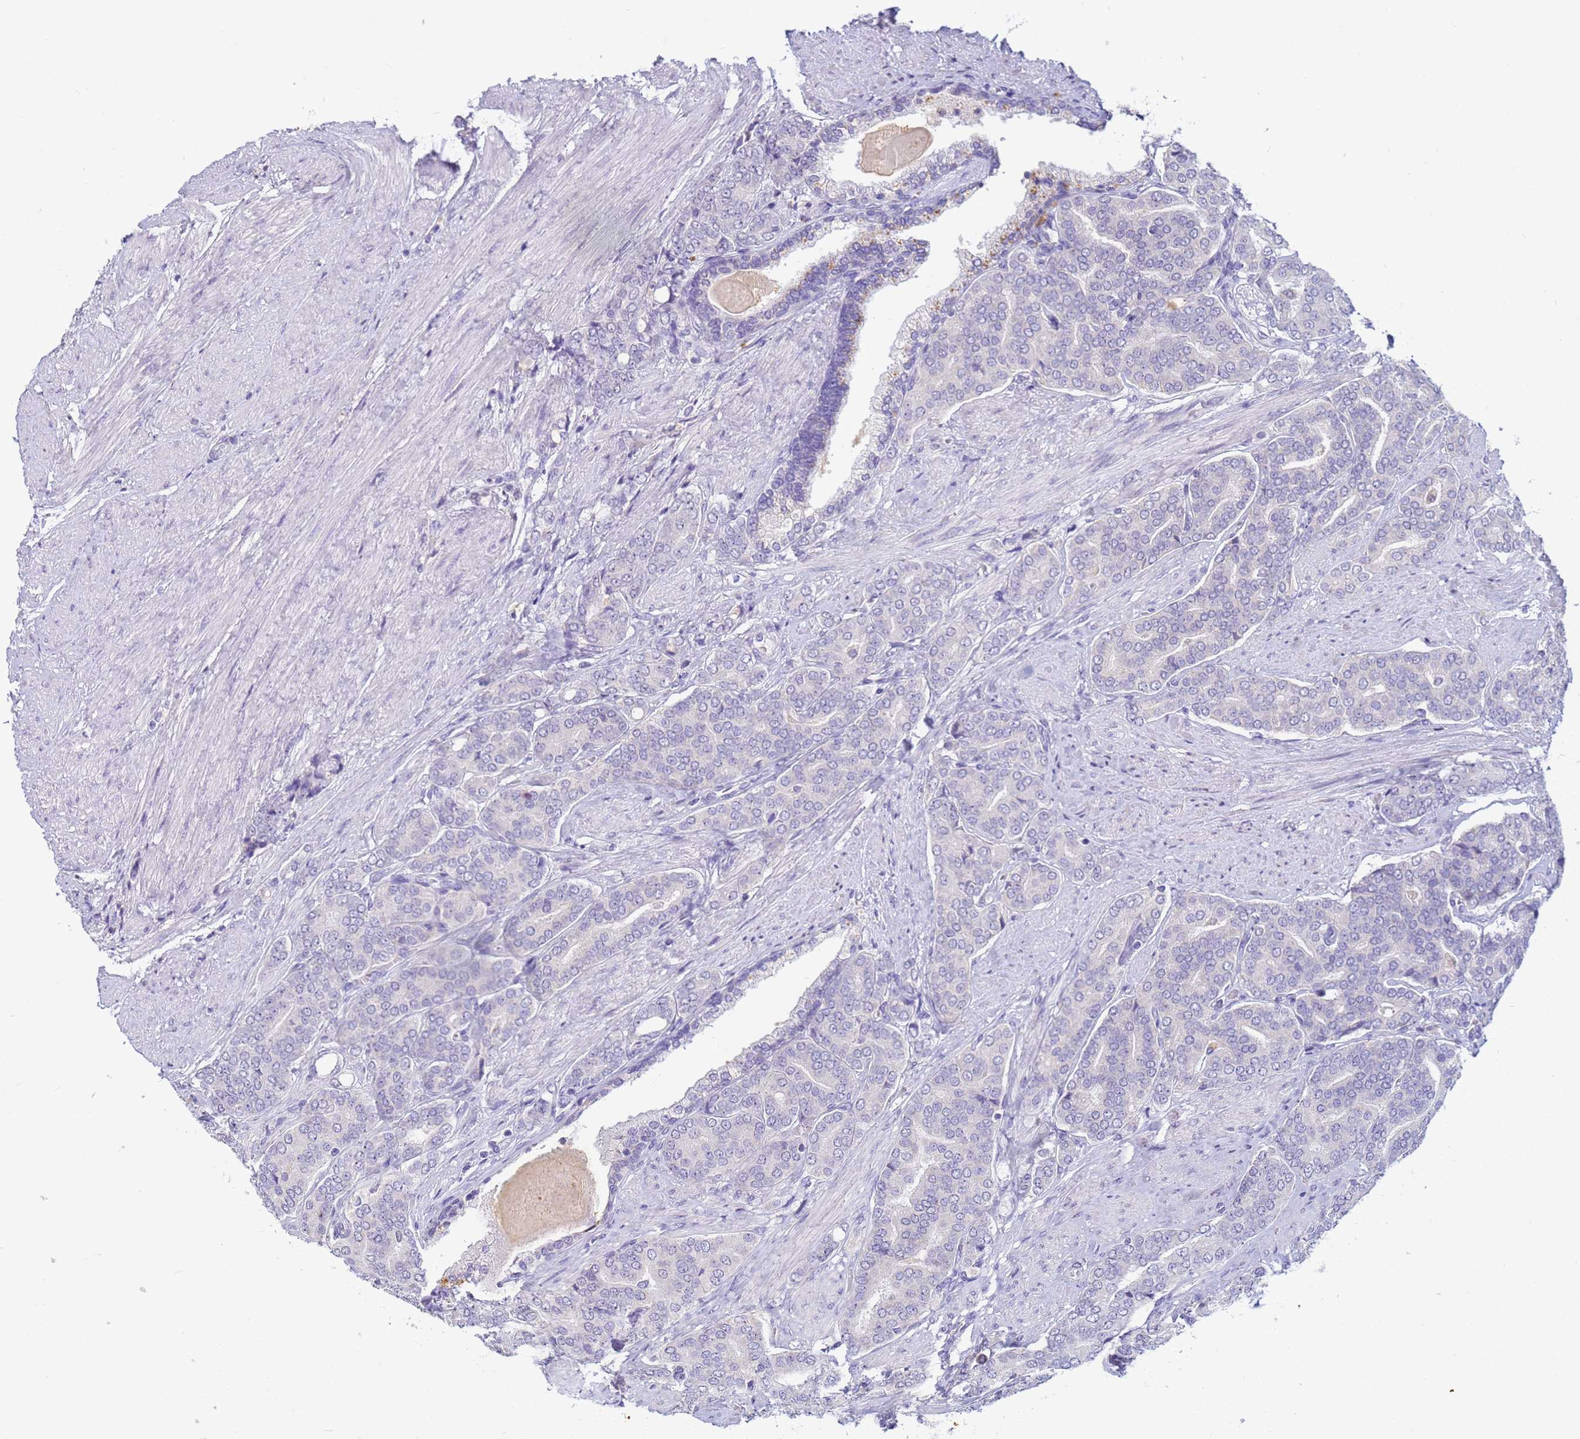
{"staining": {"intensity": "negative", "quantity": "none", "location": "none"}, "tissue": "prostate cancer", "cell_type": "Tumor cells", "image_type": "cancer", "snomed": [{"axis": "morphology", "description": "Adenocarcinoma, High grade"}, {"axis": "topography", "description": "Prostate"}], "caption": "There is no significant staining in tumor cells of prostate cancer (adenocarcinoma (high-grade)). (Immunohistochemistry (ihc), brightfield microscopy, high magnification).", "gene": "B3GNT8", "patient": {"sex": "male", "age": 67}}